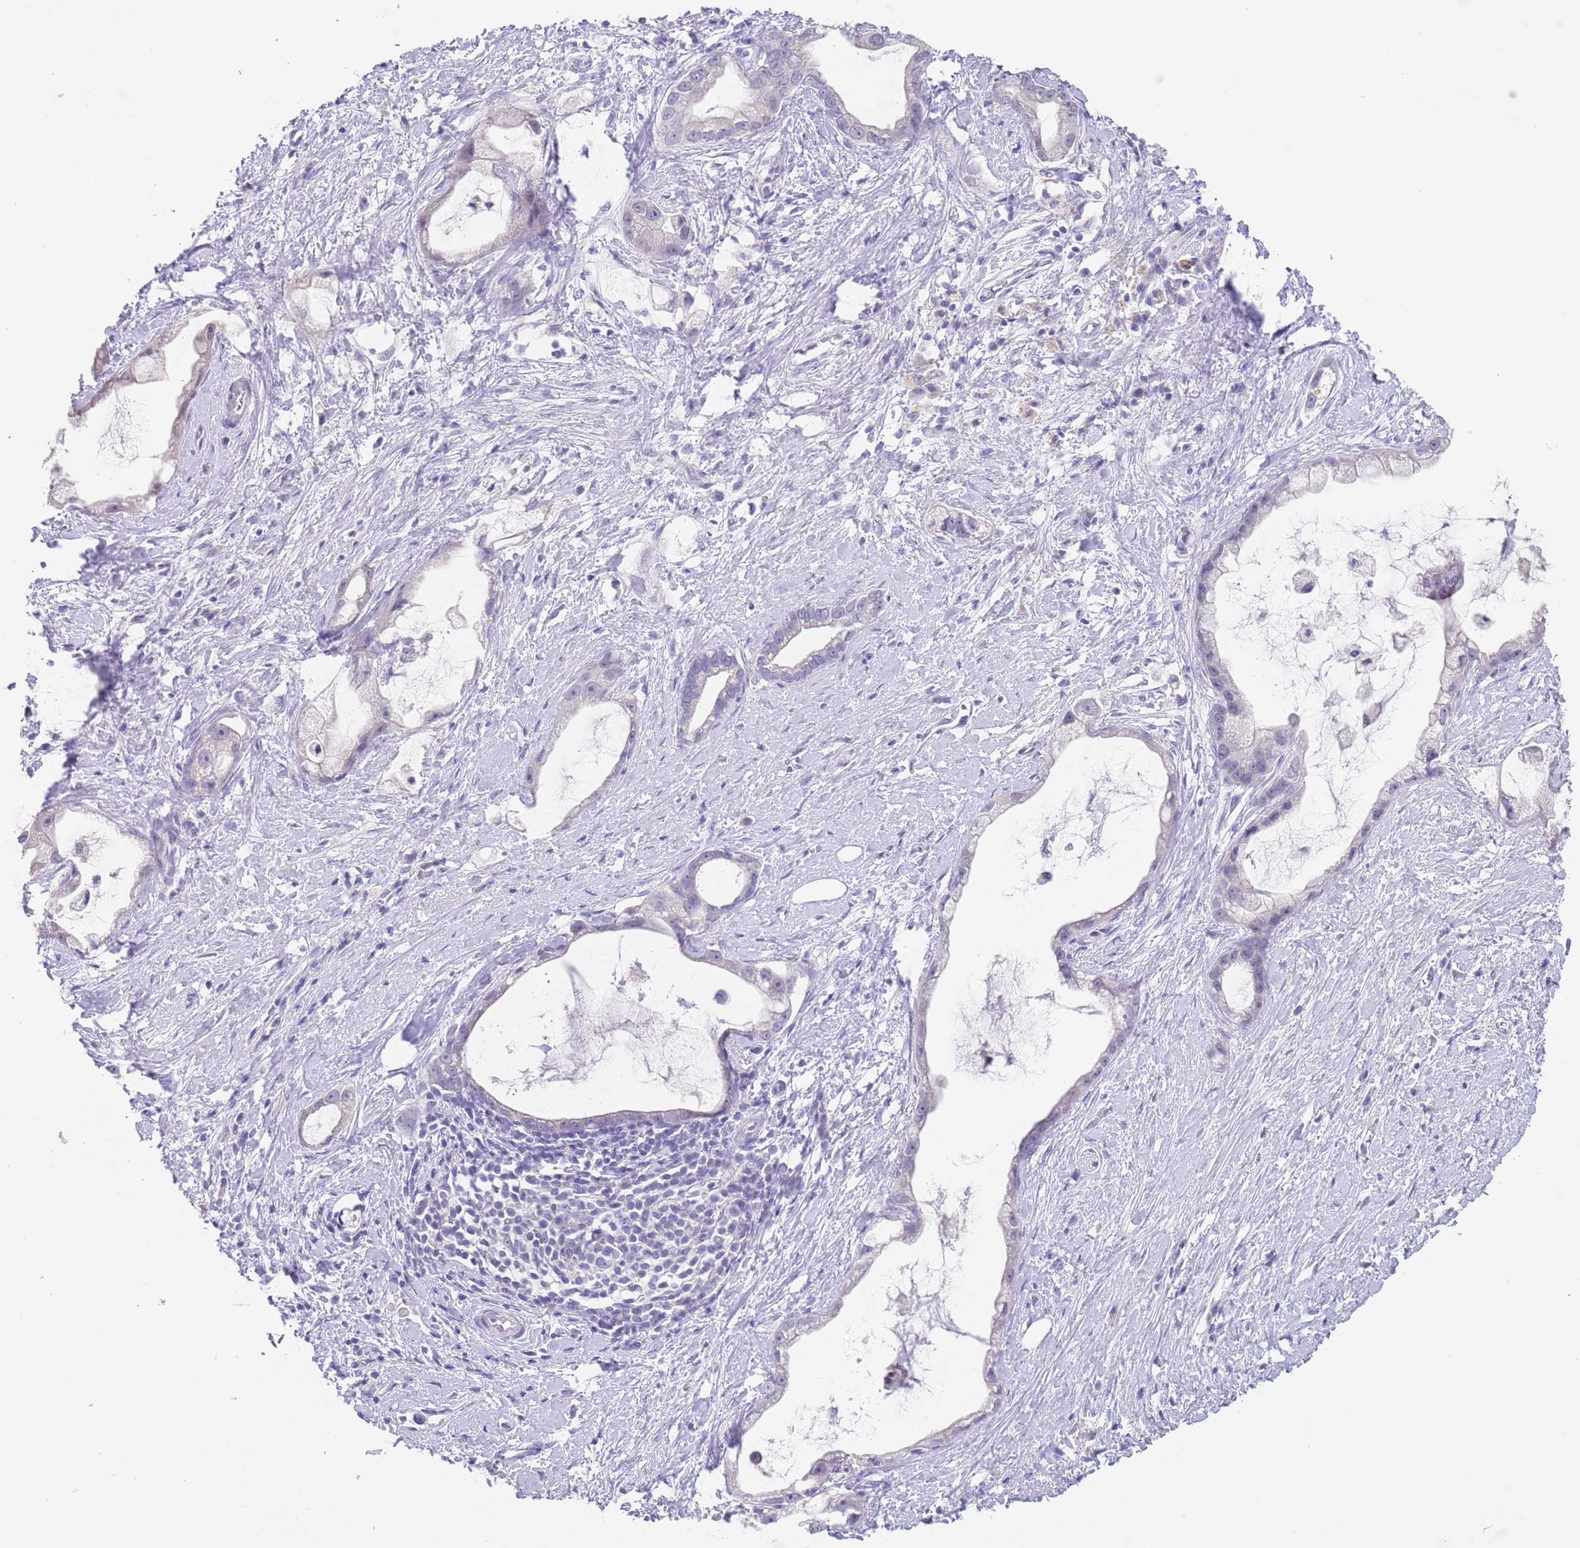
{"staining": {"intensity": "negative", "quantity": "none", "location": "none"}, "tissue": "stomach cancer", "cell_type": "Tumor cells", "image_type": "cancer", "snomed": [{"axis": "morphology", "description": "Adenocarcinoma, NOS"}, {"axis": "topography", "description": "Stomach"}], "caption": "High magnification brightfield microscopy of stomach cancer (adenocarcinoma) stained with DAB (brown) and counterstained with hematoxylin (blue): tumor cells show no significant positivity. (Stains: DAB IHC with hematoxylin counter stain, Microscopy: brightfield microscopy at high magnification).", "gene": "SPIRE2", "patient": {"sex": "male", "age": 55}}